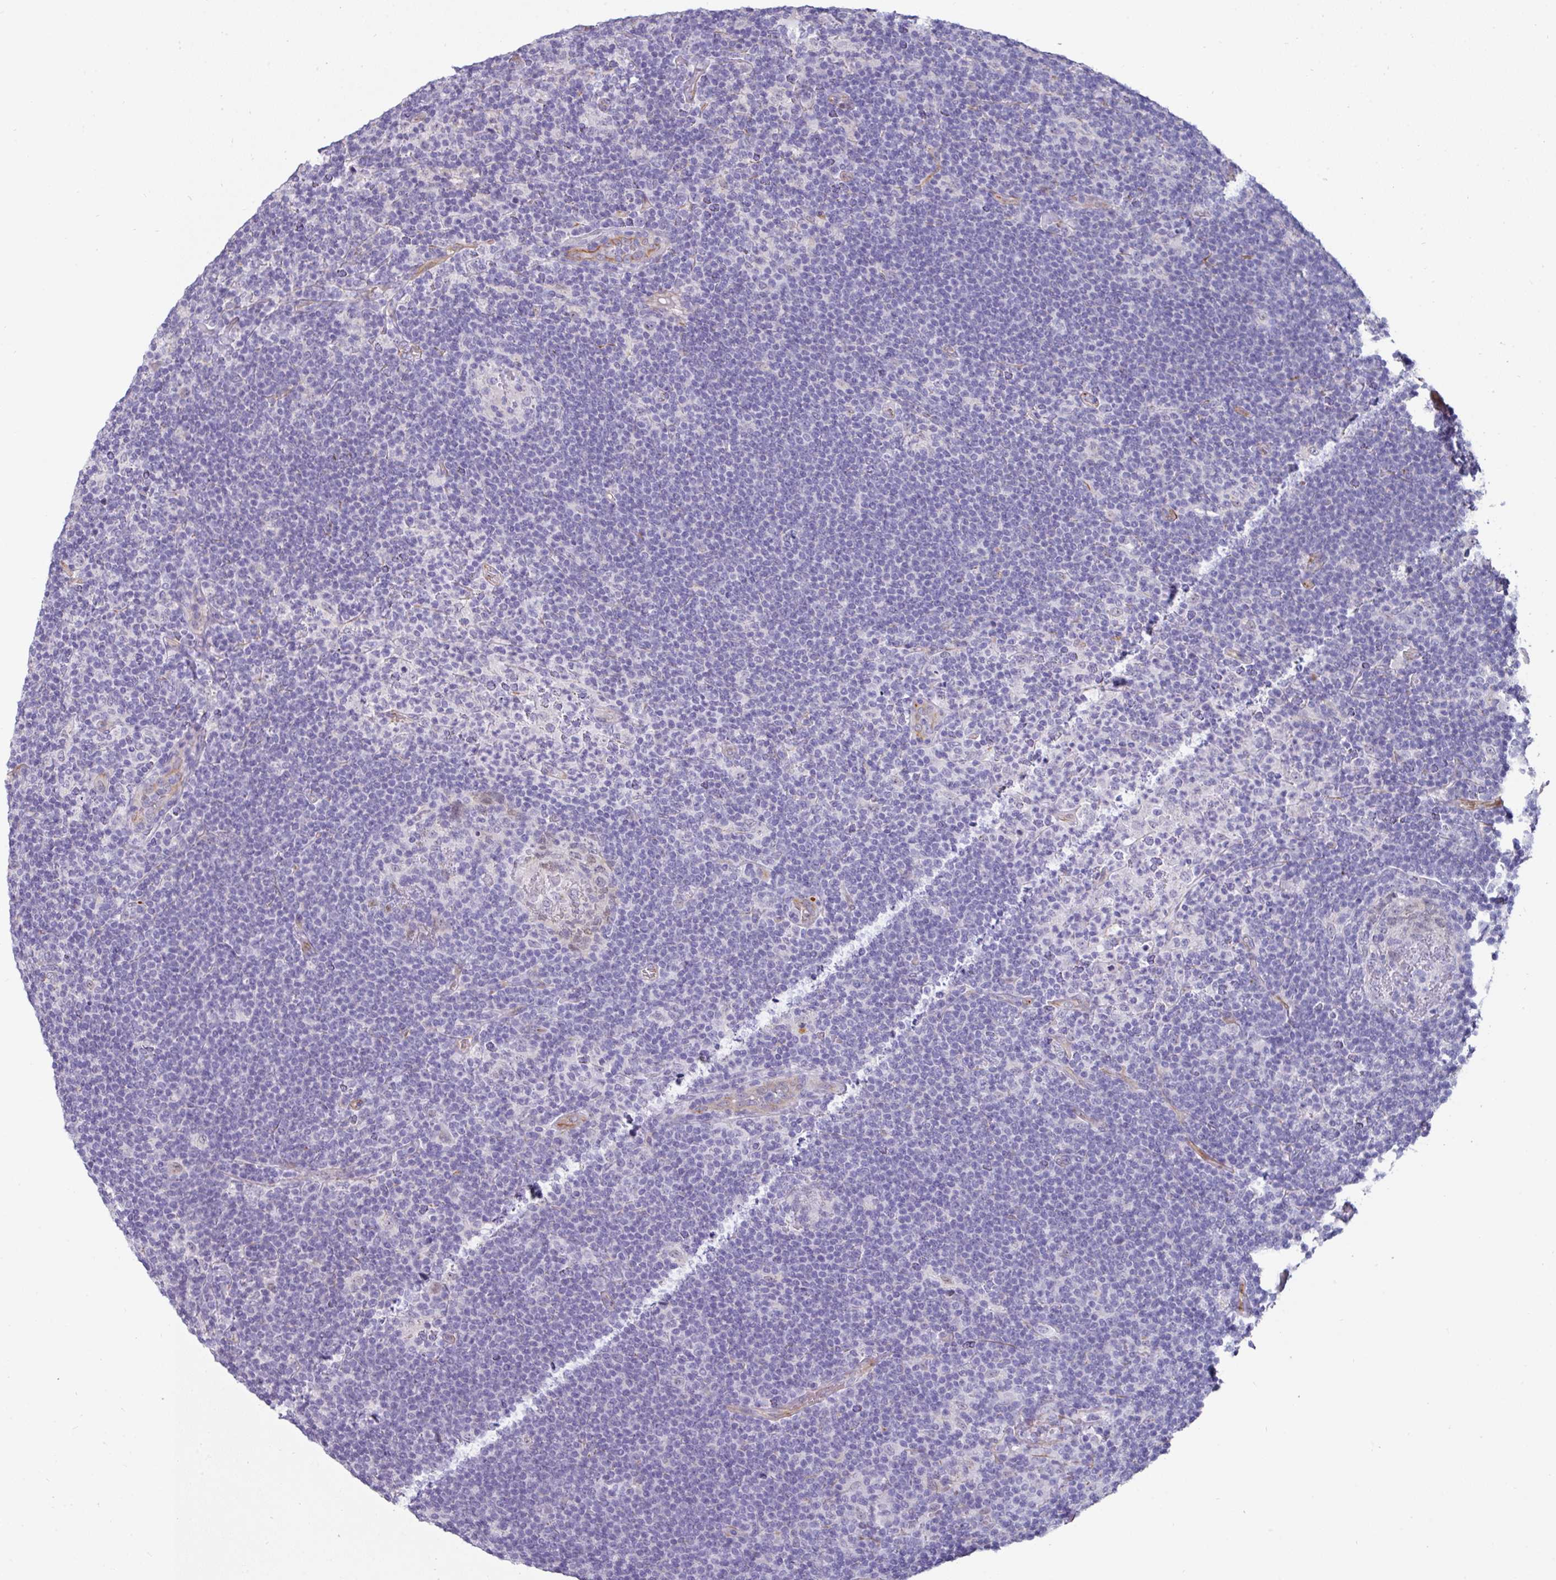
{"staining": {"intensity": "negative", "quantity": "none", "location": "none"}, "tissue": "lymphoma", "cell_type": "Tumor cells", "image_type": "cancer", "snomed": [{"axis": "morphology", "description": "Hodgkin's disease, NOS"}, {"axis": "topography", "description": "Lymph node"}], "caption": "Tumor cells show no significant expression in Hodgkin's disease. (Brightfield microscopy of DAB immunohistochemistry (IHC) at high magnification).", "gene": "EYA3", "patient": {"sex": "female", "age": 57}}